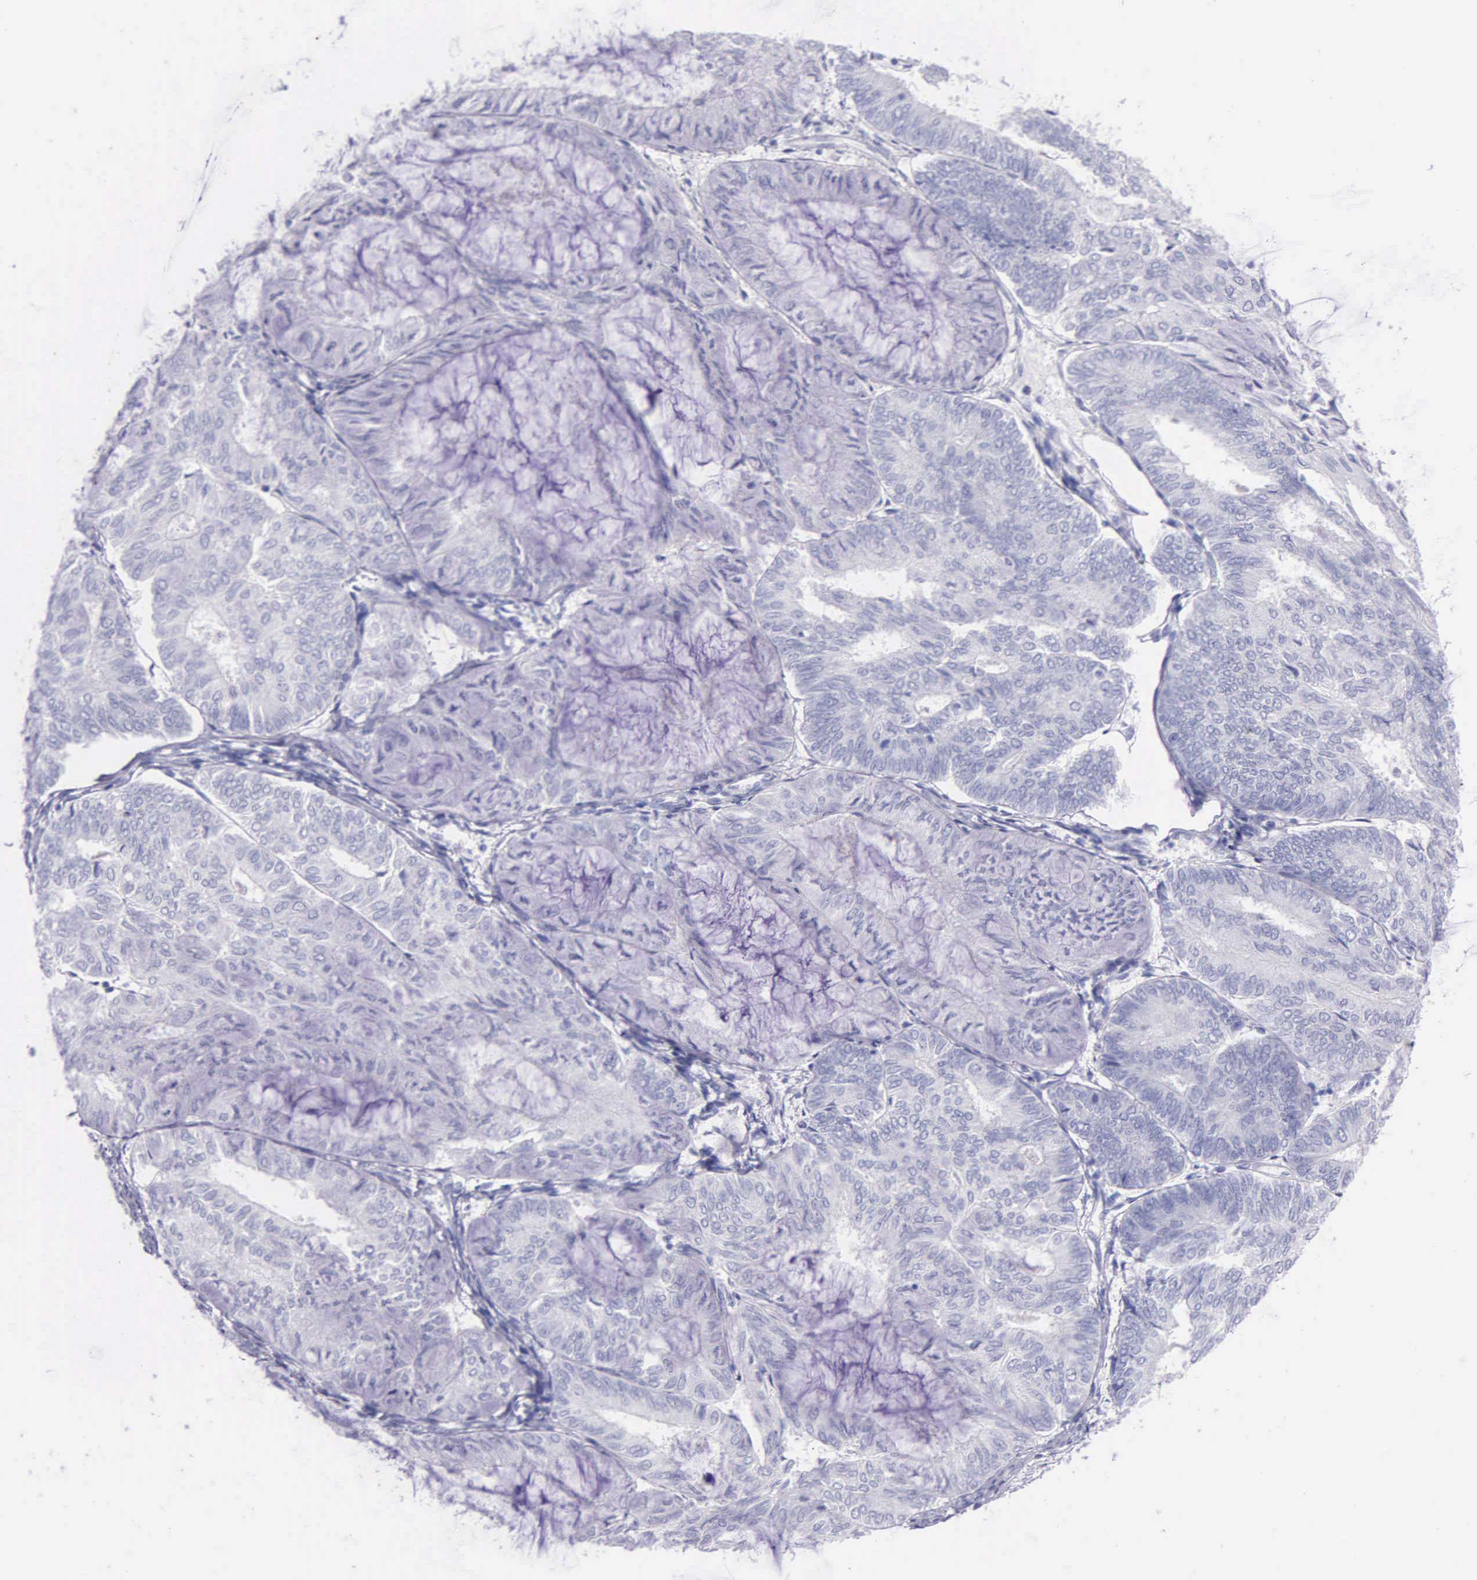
{"staining": {"intensity": "negative", "quantity": "none", "location": "none"}, "tissue": "endometrial cancer", "cell_type": "Tumor cells", "image_type": "cancer", "snomed": [{"axis": "morphology", "description": "Adenocarcinoma, NOS"}, {"axis": "topography", "description": "Endometrium"}], "caption": "Immunohistochemical staining of human endometrial cancer exhibits no significant staining in tumor cells.", "gene": "KLK3", "patient": {"sex": "female", "age": 59}}